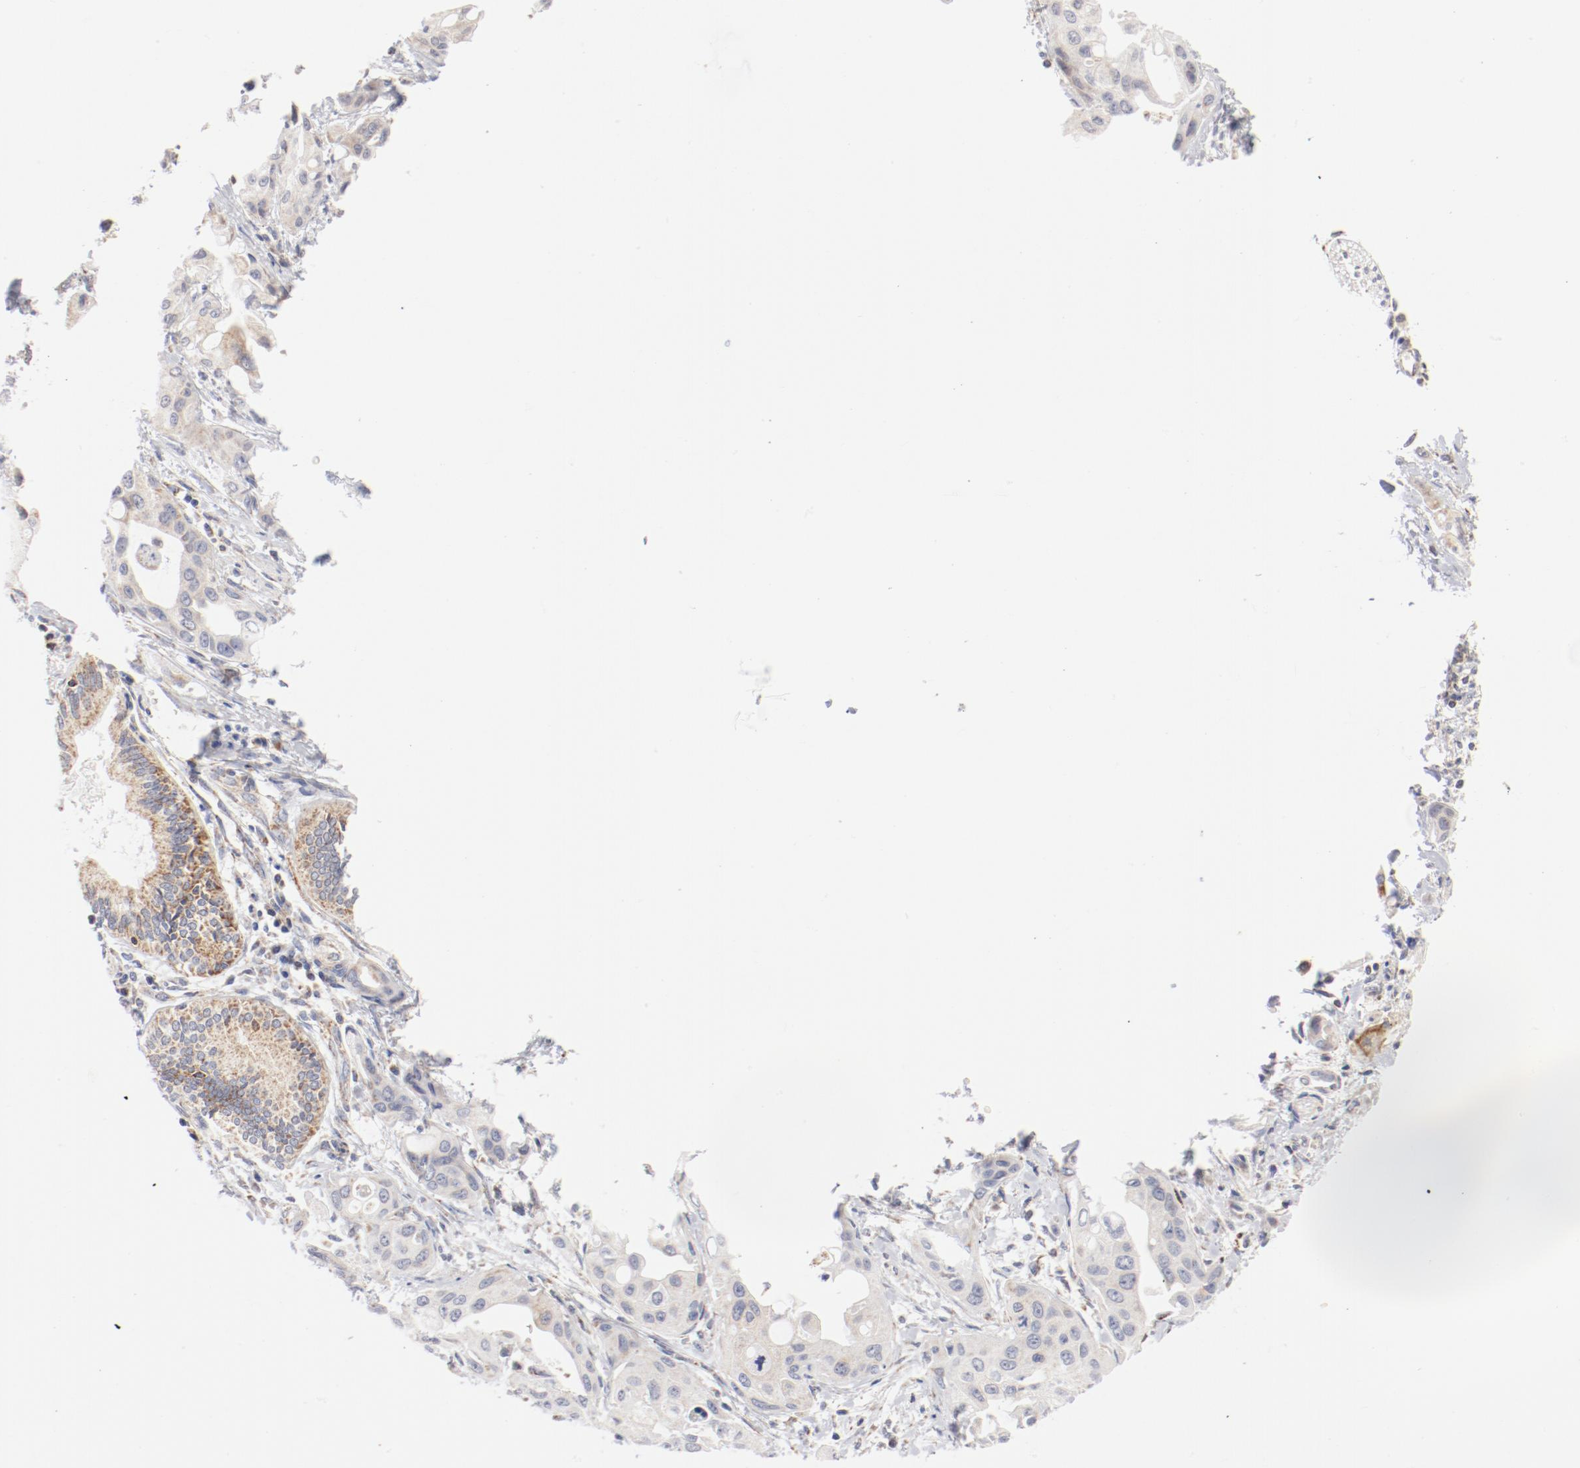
{"staining": {"intensity": "weak", "quantity": "25%-75%", "location": "cytoplasmic/membranous"}, "tissue": "pancreatic cancer", "cell_type": "Tumor cells", "image_type": "cancer", "snomed": [{"axis": "morphology", "description": "Adenocarcinoma, NOS"}, {"axis": "topography", "description": "Pancreas"}], "caption": "Immunohistochemical staining of pancreatic adenocarcinoma demonstrates low levels of weak cytoplasmic/membranous protein positivity in about 25%-75% of tumor cells. The staining is performed using DAB (3,3'-diaminobenzidine) brown chromogen to label protein expression. The nuclei are counter-stained blue using hematoxylin.", "gene": "MRPL58", "patient": {"sex": "female", "age": 60}}